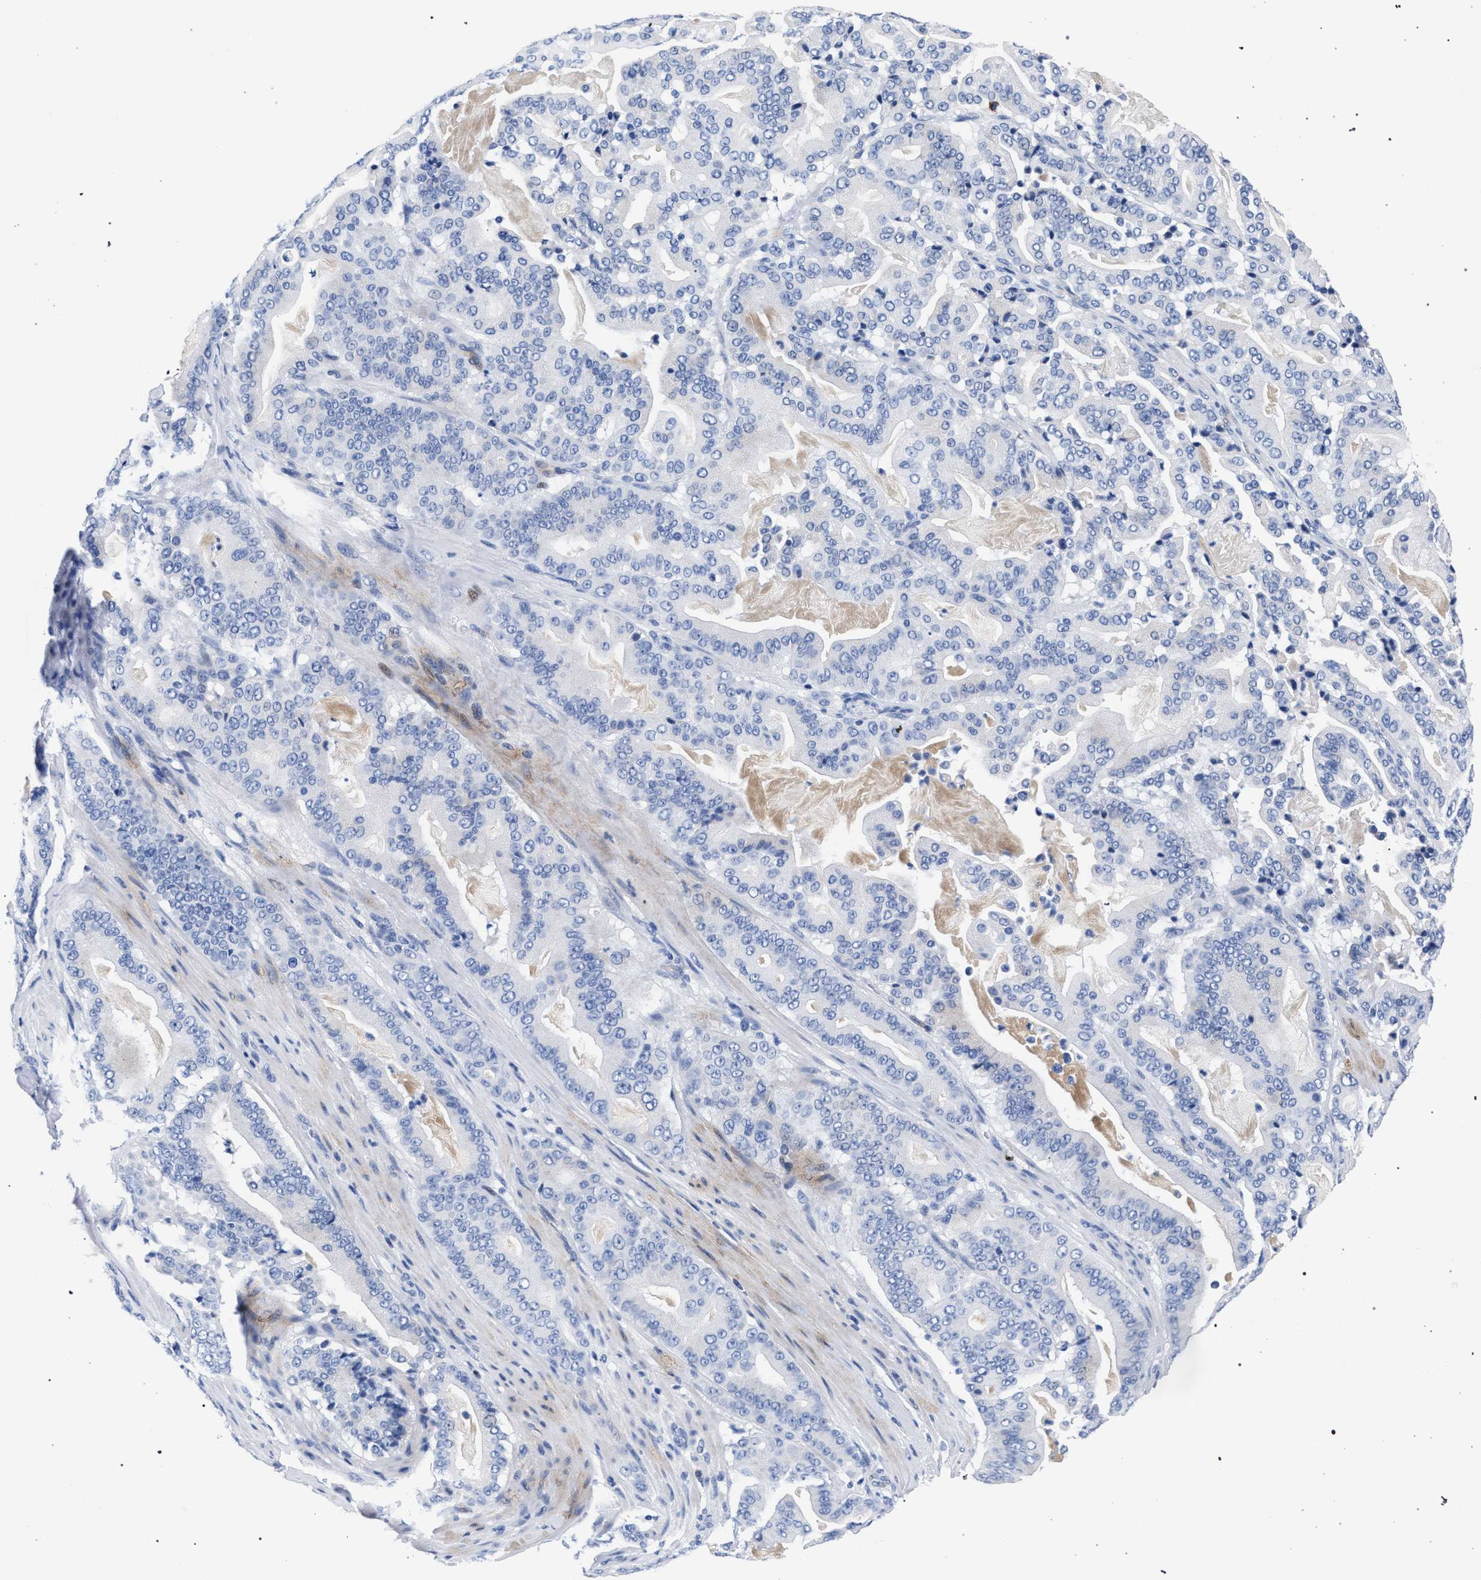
{"staining": {"intensity": "negative", "quantity": "none", "location": "none"}, "tissue": "pancreatic cancer", "cell_type": "Tumor cells", "image_type": "cancer", "snomed": [{"axis": "morphology", "description": "Adenocarcinoma, NOS"}, {"axis": "topography", "description": "Pancreas"}], "caption": "The micrograph reveals no significant staining in tumor cells of pancreatic cancer. The staining is performed using DAB (3,3'-diaminobenzidine) brown chromogen with nuclei counter-stained in using hematoxylin.", "gene": "KLRK1", "patient": {"sex": "male", "age": 63}}